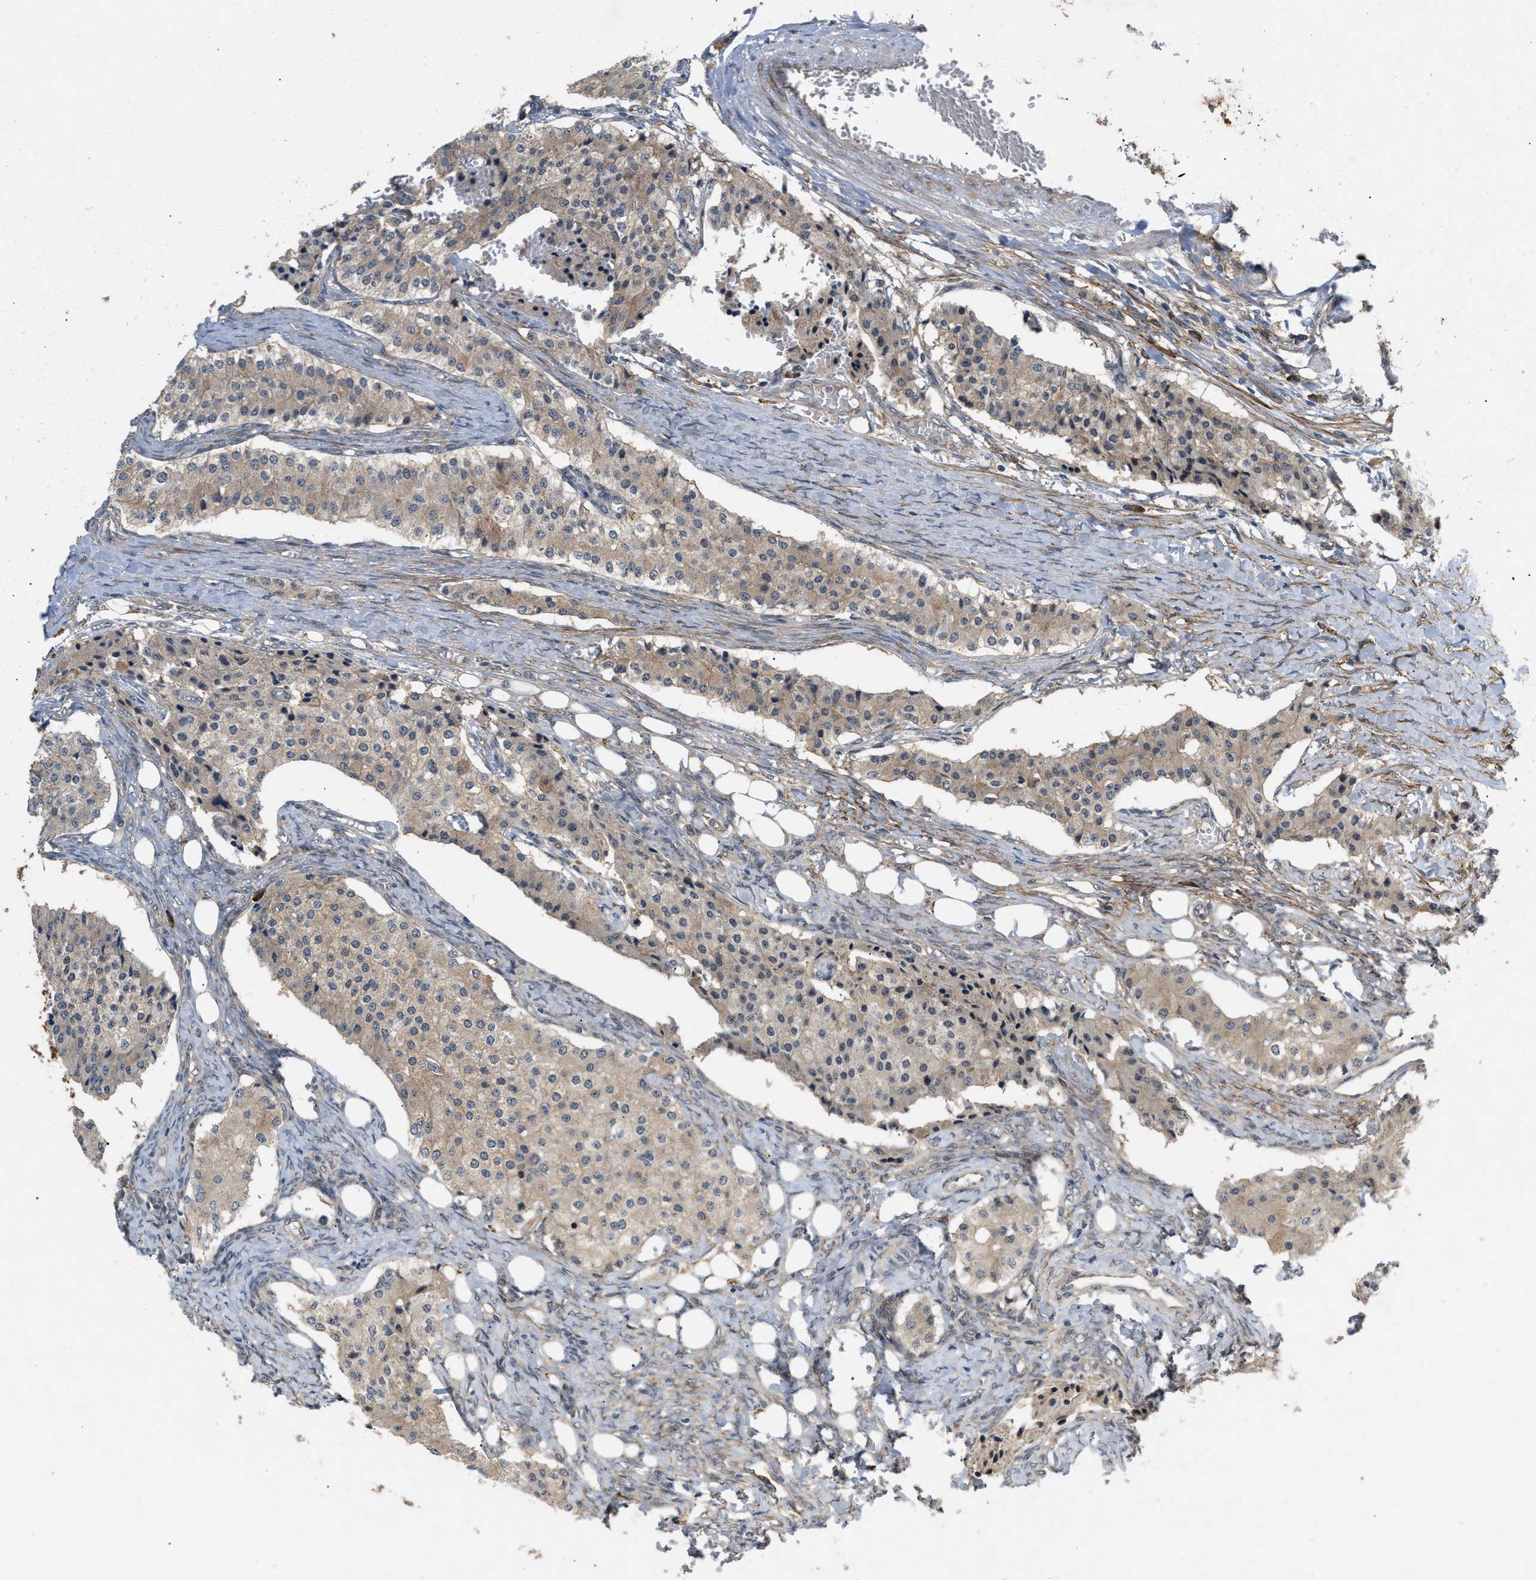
{"staining": {"intensity": "weak", "quantity": ">75%", "location": "cytoplasmic/membranous"}, "tissue": "carcinoid", "cell_type": "Tumor cells", "image_type": "cancer", "snomed": [{"axis": "morphology", "description": "Carcinoid, malignant, NOS"}, {"axis": "topography", "description": "Colon"}], "caption": "IHC image of carcinoid stained for a protein (brown), which reveals low levels of weak cytoplasmic/membranous staining in approximately >75% of tumor cells.", "gene": "MFSD6", "patient": {"sex": "female", "age": 52}}